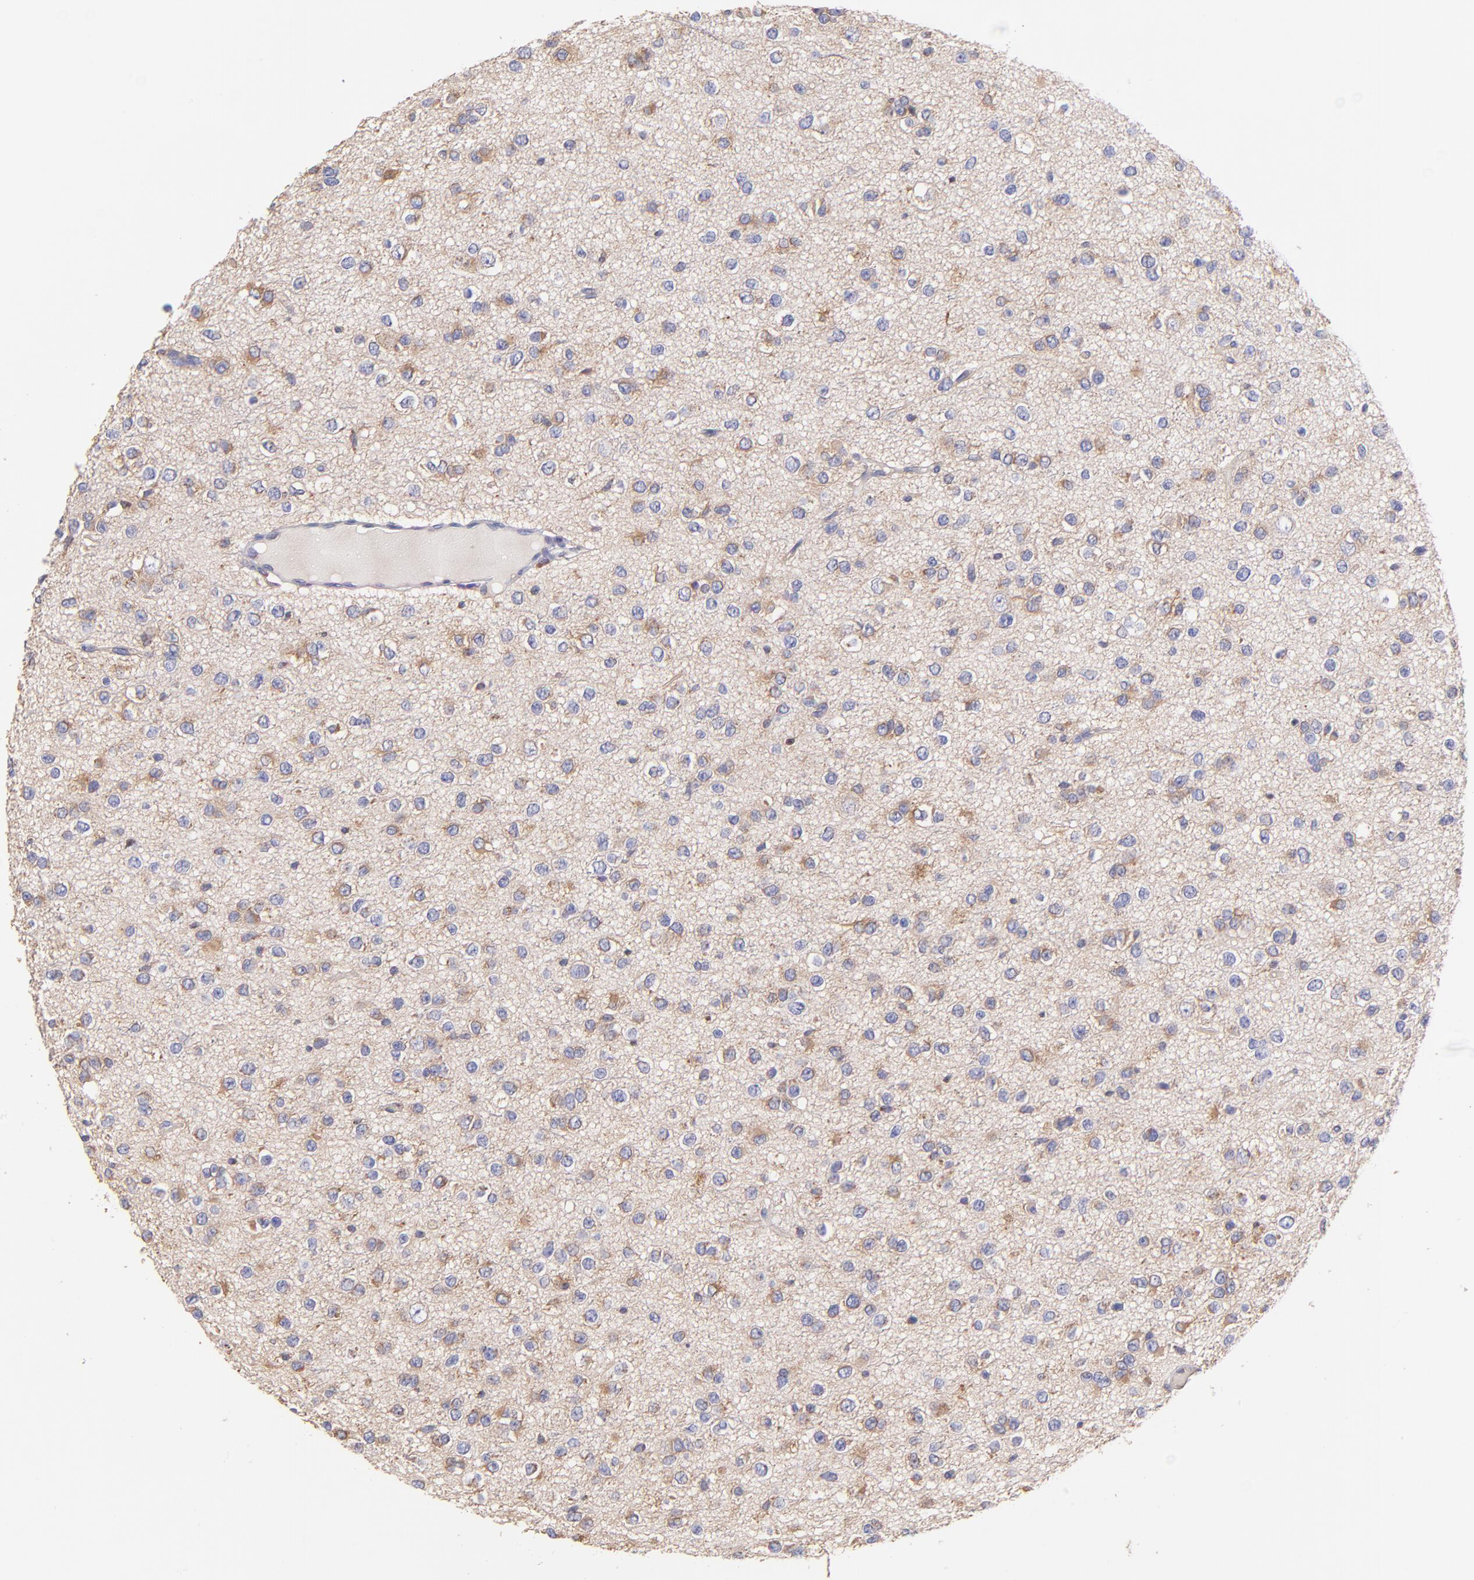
{"staining": {"intensity": "weak", "quantity": "<25%", "location": "cytoplasmic/membranous"}, "tissue": "glioma", "cell_type": "Tumor cells", "image_type": "cancer", "snomed": [{"axis": "morphology", "description": "Glioma, malignant, Low grade"}, {"axis": "topography", "description": "Brain"}], "caption": "Tumor cells are negative for brown protein staining in malignant glioma (low-grade).", "gene": "PREX1", "patient": {"sex": "male", "age": 42}}